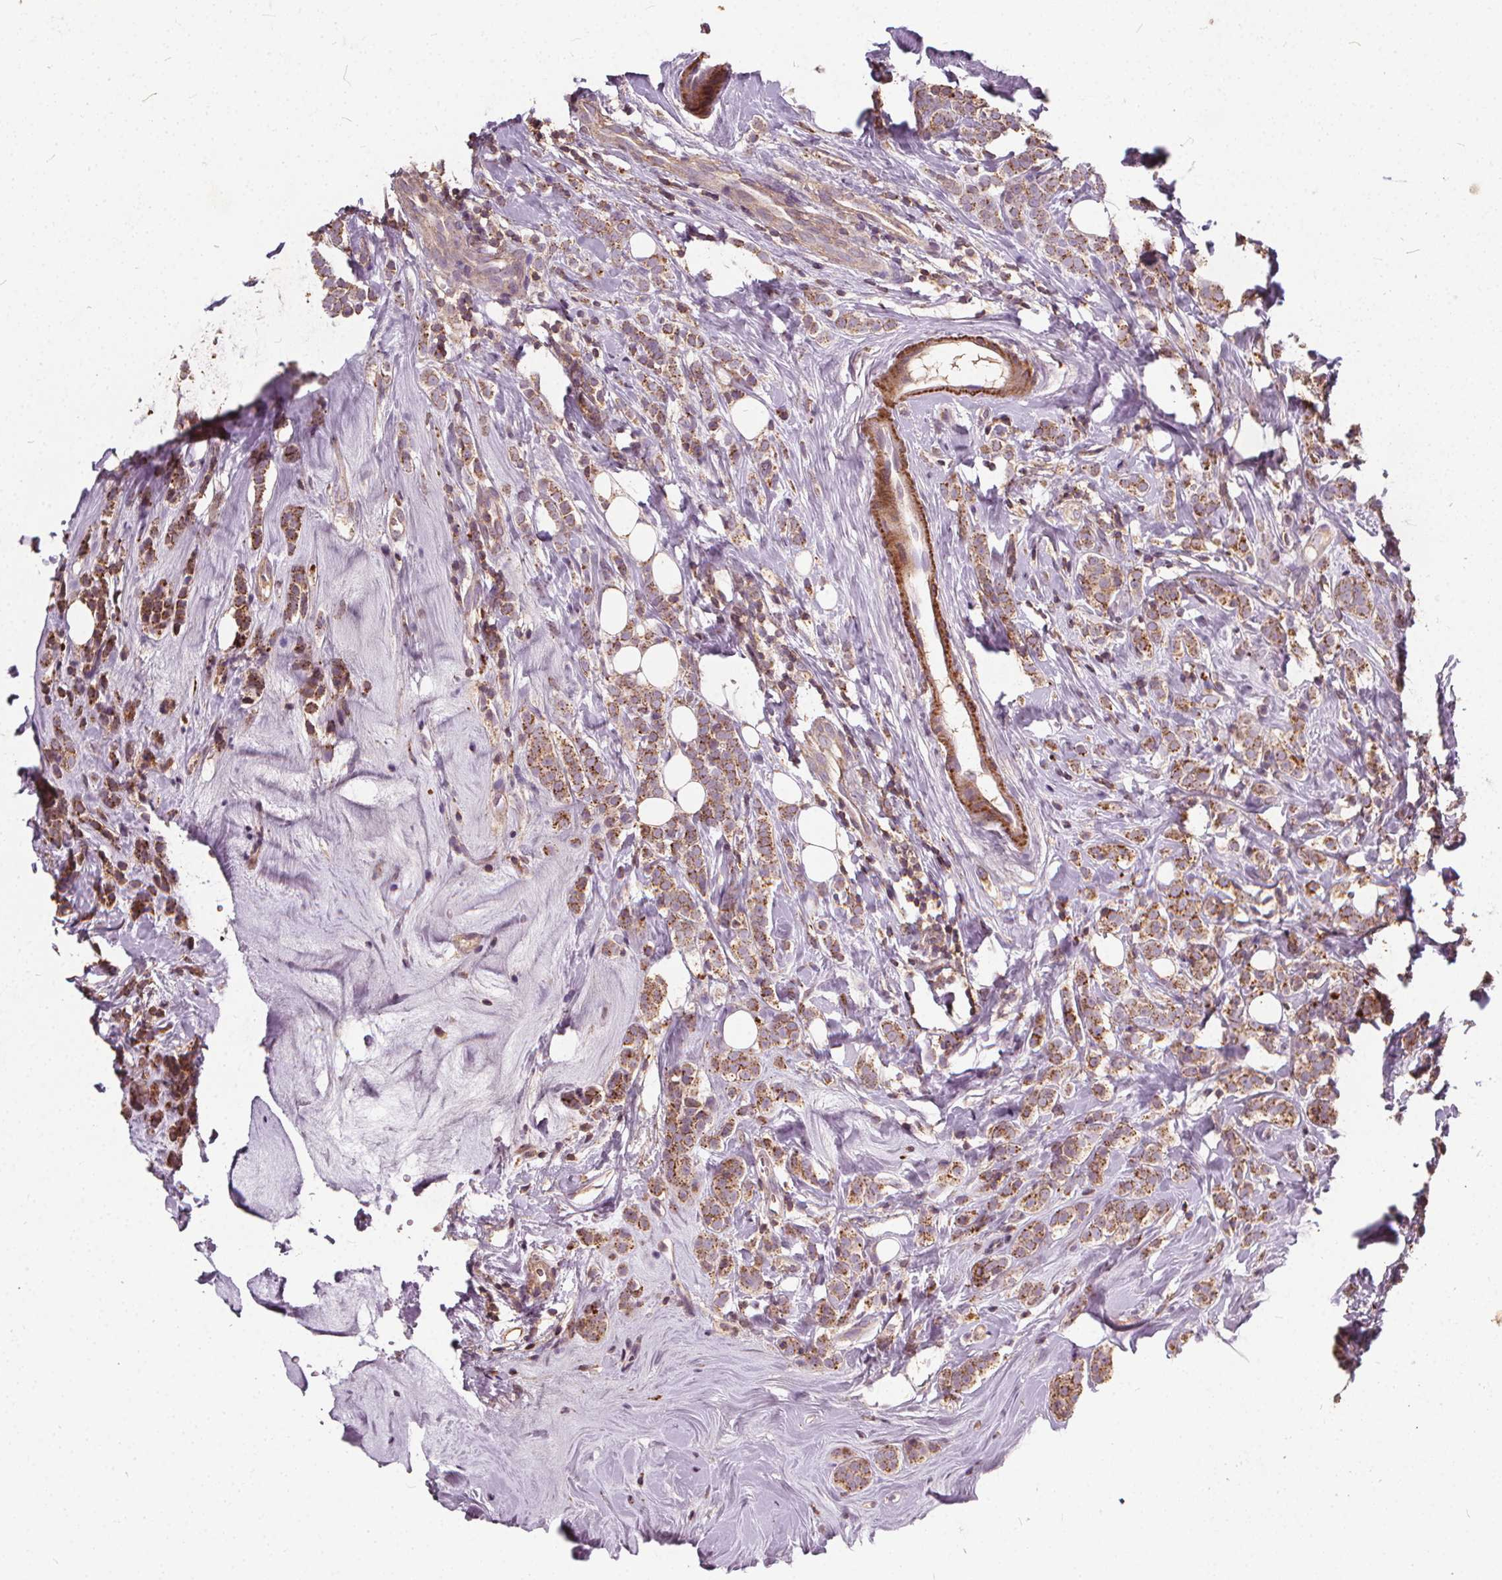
{"staining": {"intensity": "moderate", "quantity": ">75%", "location": "cytoplasmic/membranous"}, "tissue": "breast cancer", "cell_type": "Tumor cells", "image_type": "cancer", "snomed": [{"axis": "morphology", "description": "Lobular carcinoma"}, {"axis": "topography", "description": "Breast"}], "caption": "Lobular carcinoma (breast) stained with DAB (3,3'-diaminobenzidine) immunohistochemistry (IHC) exhibits medium levels of moderate cytoplasmic/membranous expression in approximately >75% of tumor cells.", "gene": "ORAI2", "patient": {"sex": "female", "age": 49}}